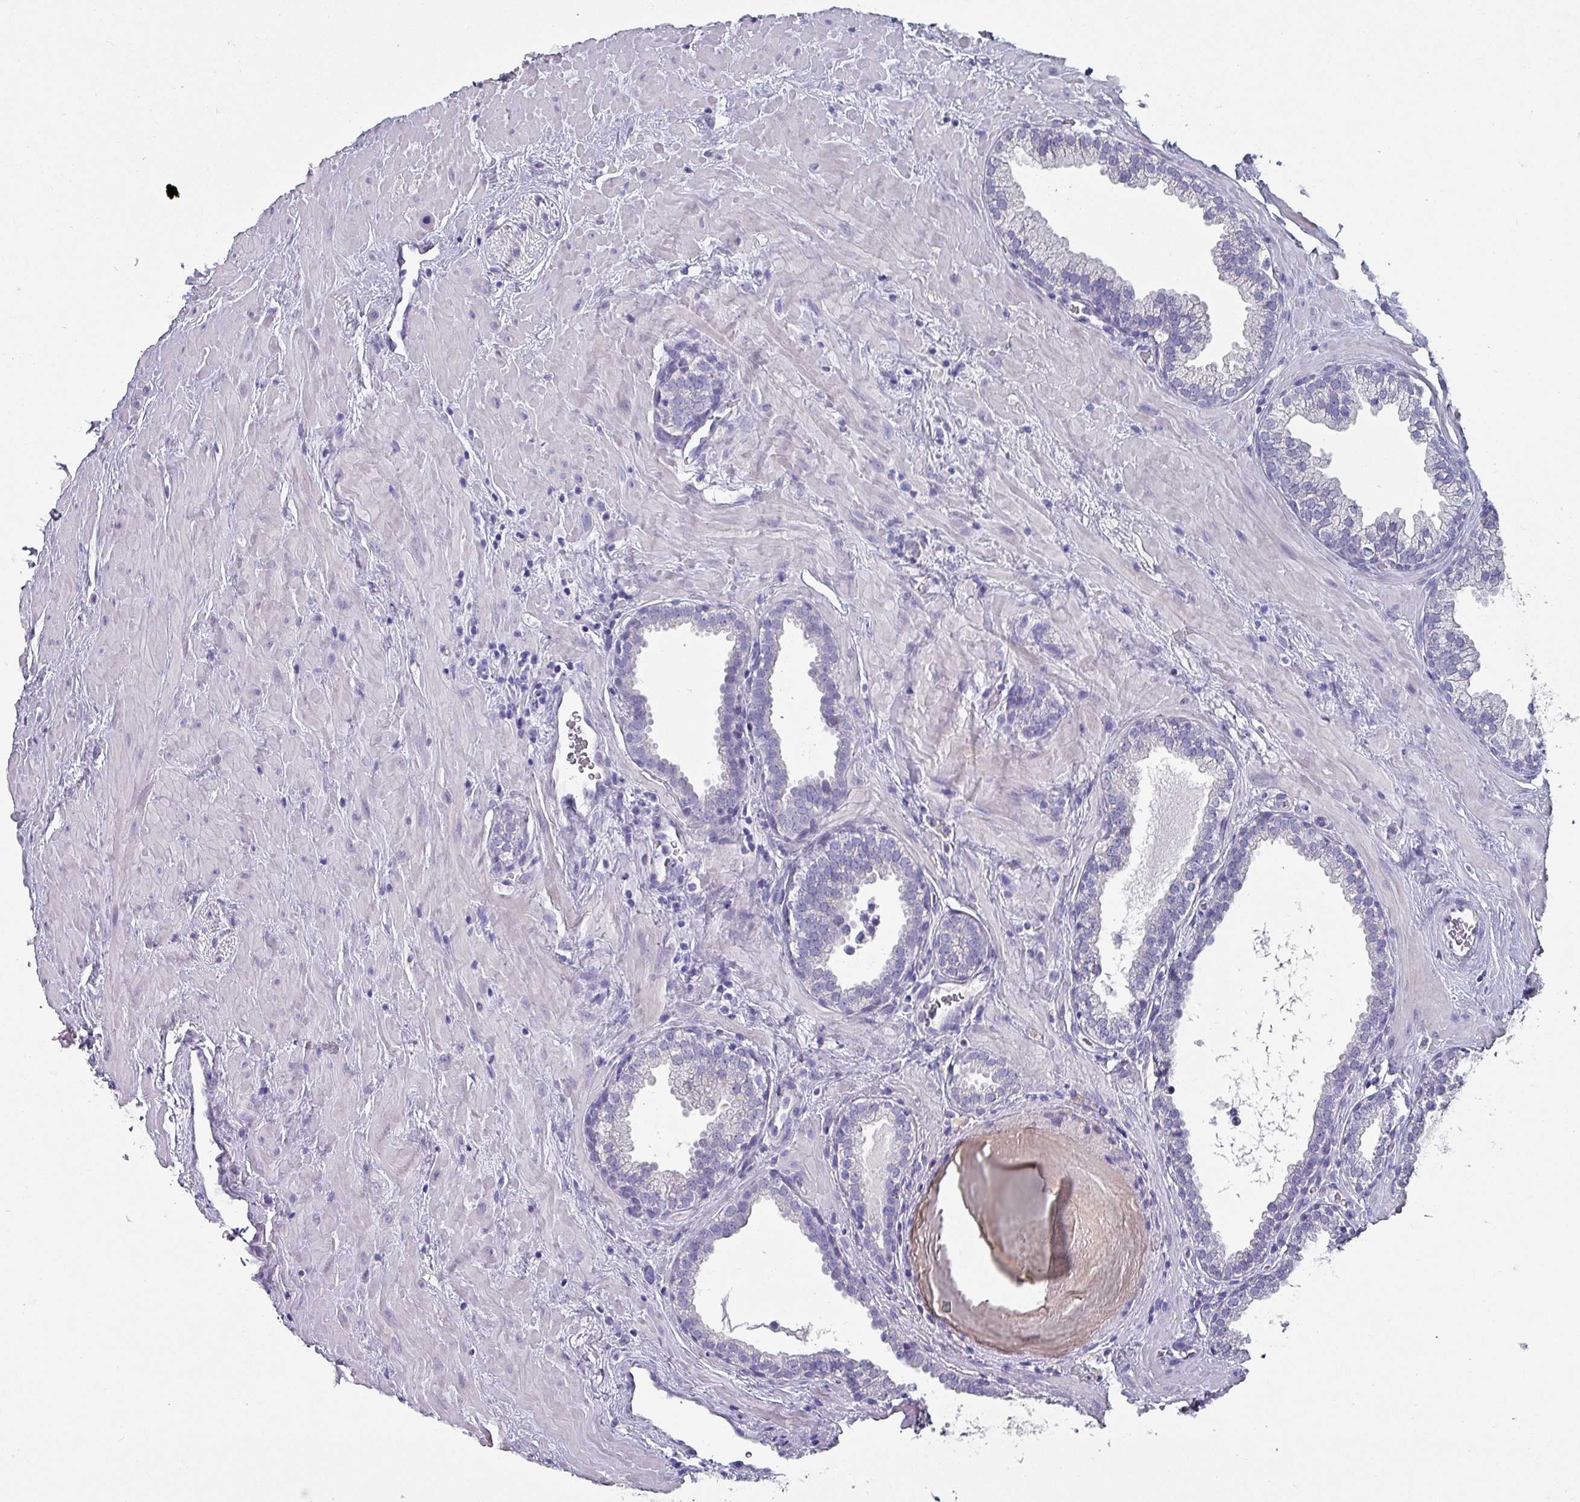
{"staining": {"intensity": "negative", "quantity": "none", "location": "none"}, "tissue": "prostate", "cell_type": "Glandular cells", "image_type": "normal", "snomed": [{"axis": "morphology", "description": "Normal tissue, NOS"}, {"axis": "topography", "description": "Prostate"}], "caption": "This histopathology image is of unremarkable prostate stained with immunohistochemistry to label a protein in brown with the nuclei are counter-stained blue. There is no staining in glandular cells.", "gene": "INS", "patient": {"sex": "male", "age": 51}}